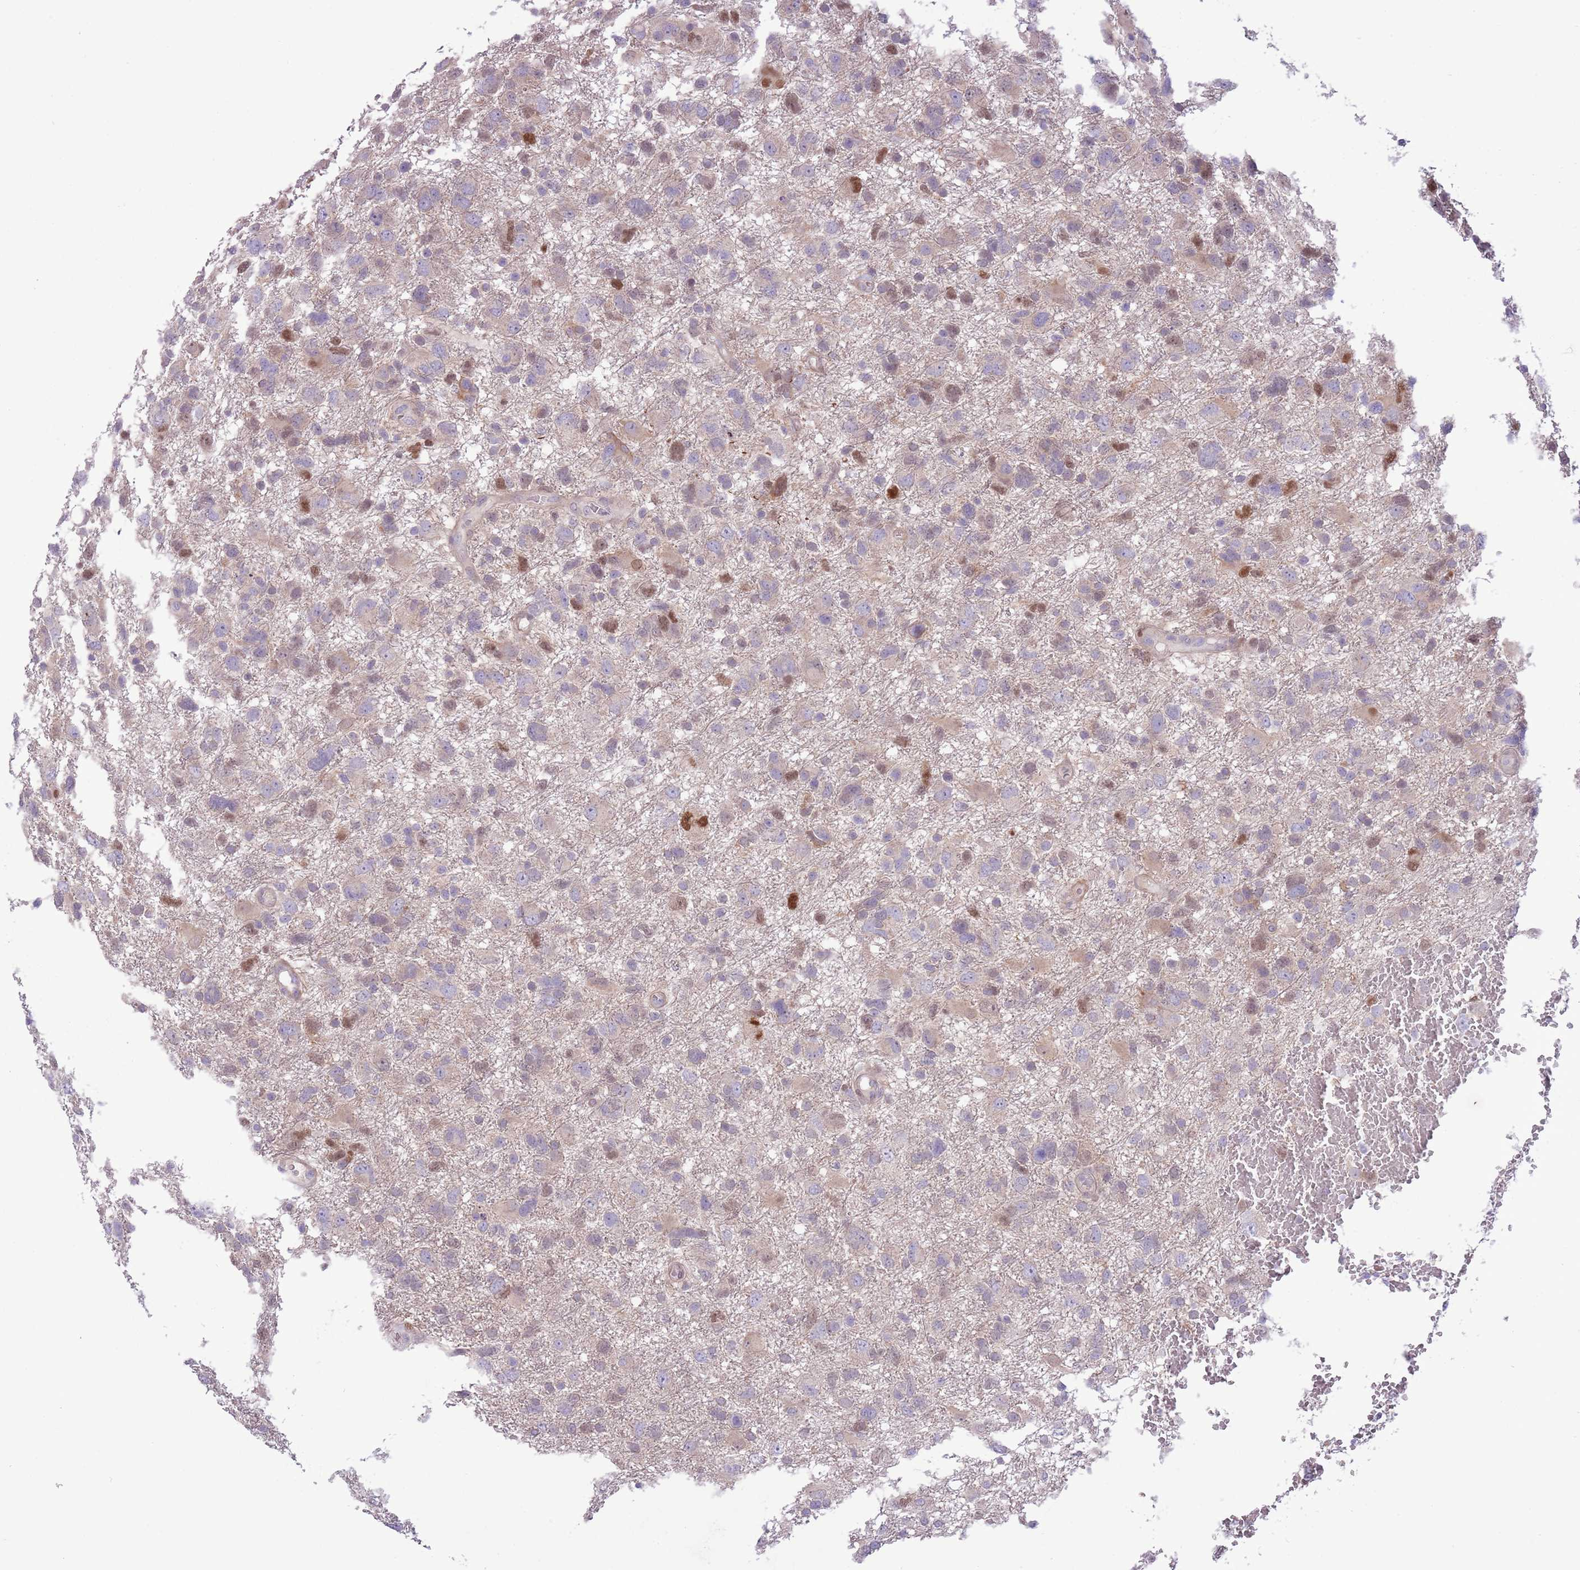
{"staining": {"intensity": "moderate", "quantity": "<25%", "location": "nuclear"}, "tissue": "glioma", "cell_type": "Tumor cells", "image_type": "cancer", "snomed": [{"axis": "morphology", "description": "Glioma, malignant, High grade"}, {"axis": "topography", "description": "Brain"}], "caption": "Tumor cells demonstrate low levels of moderate nuclear expression in about <25% of cells in human glioma.", "gene": "CCND2", "patient": {"sex": "male", "age": 61}}